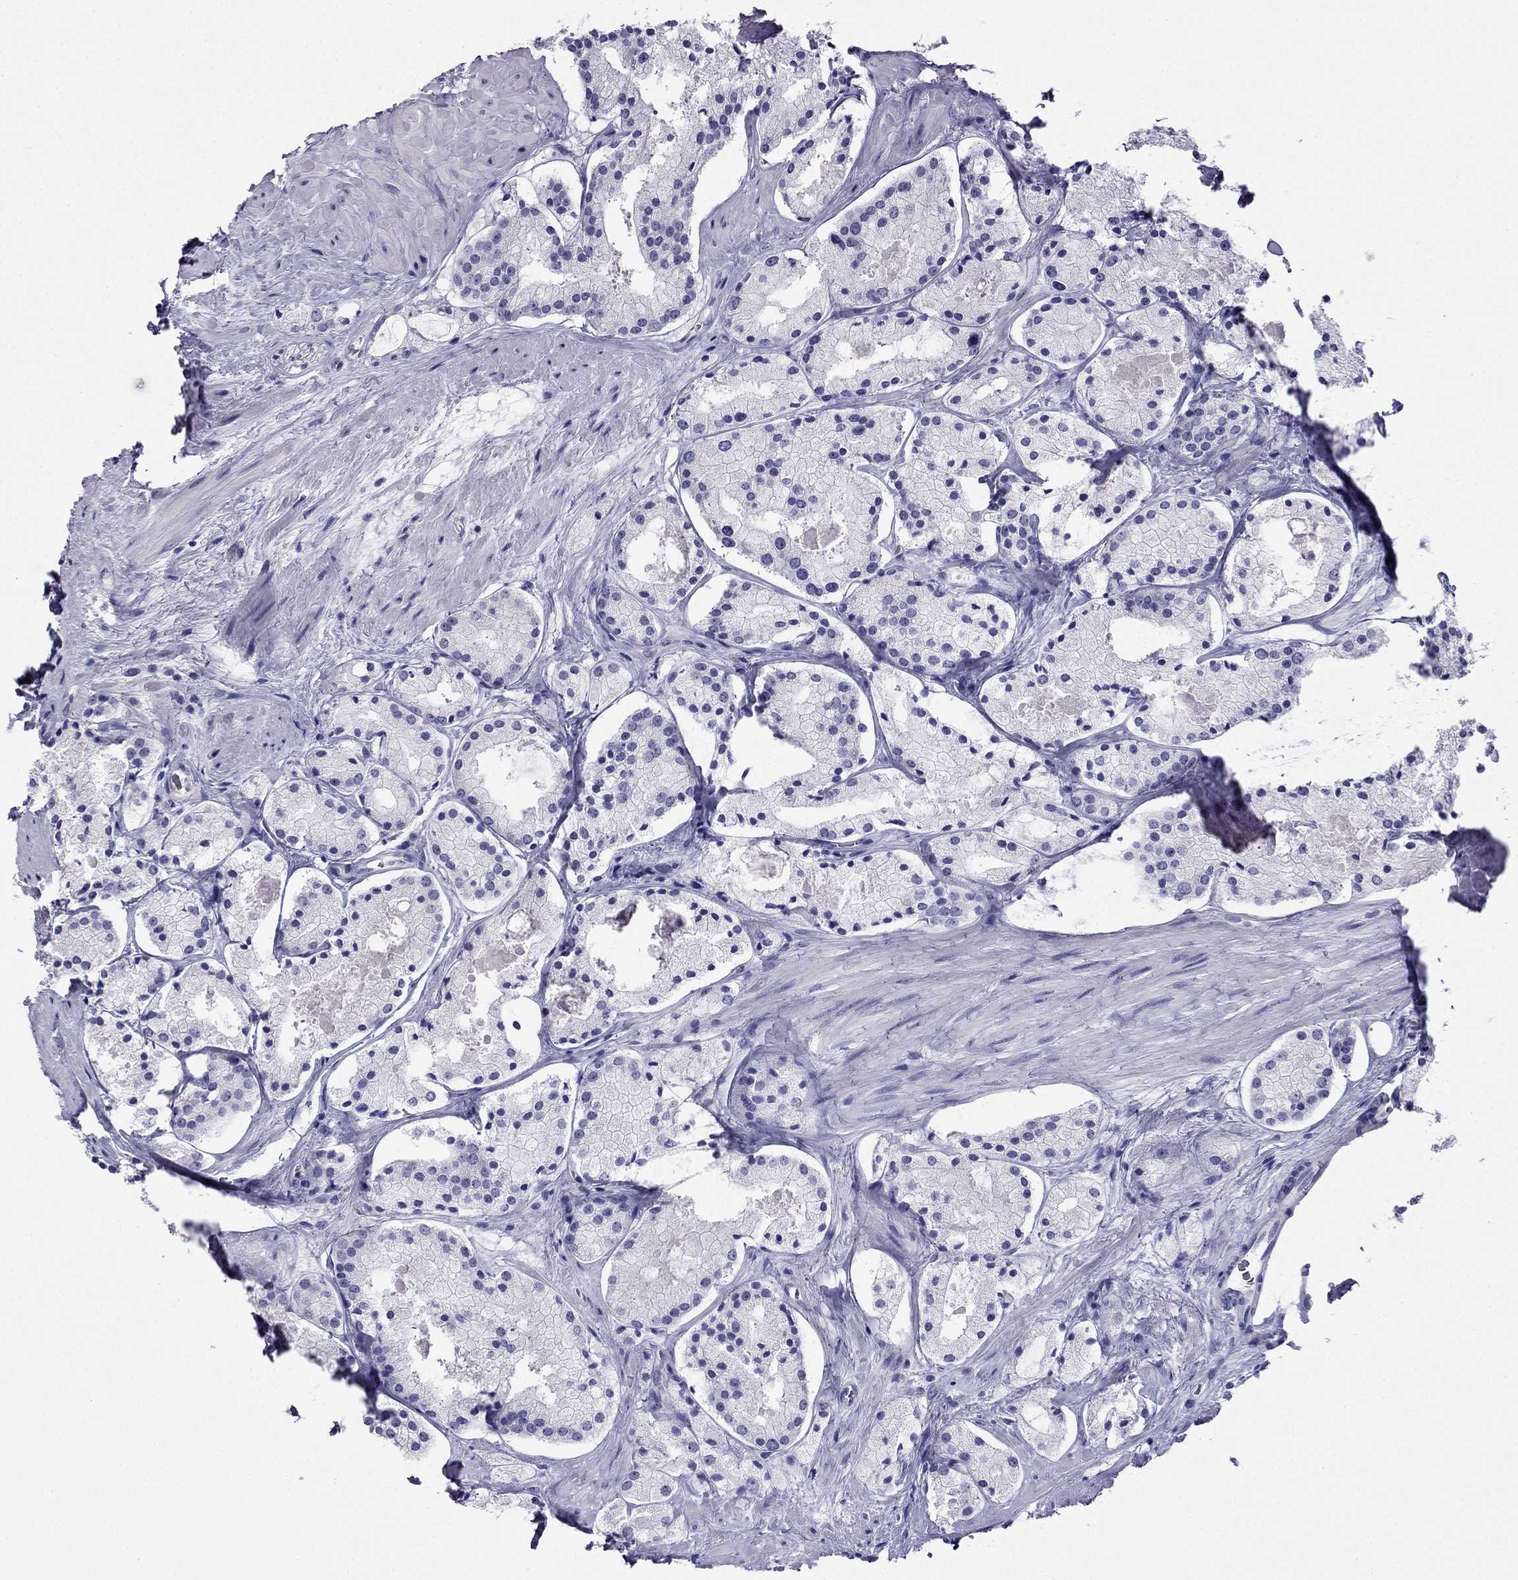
{"staining": {"intensity": "negative", "quantity": "none", "location": "none"}, "tissue": "prostate cancer", "cell_type": "Tumor cells", "image_type": "cancer", "snomed": [{"axis": "morphology", "description": "Adenocarcinoma, NOS"}, {"axis": "morphology", "description": "Adenocarcinoma, High grade"}, {"axis": "topography", "description": "Prostate"}], "caption": "Immunohistochemistry (IHC) of human adenocarcinoma (high-grade) (prostate) demonstrates no positivity in tumor cells. The staining was performed using DAB (3,3'-diaminobenzidine) to visualize the protein expression in brown, while the nuclei were stained in blue with hematoxylin (Magnification: 20x).", "gene": "KCNJ10", "patient": {"sex": "male", "age": 64}}